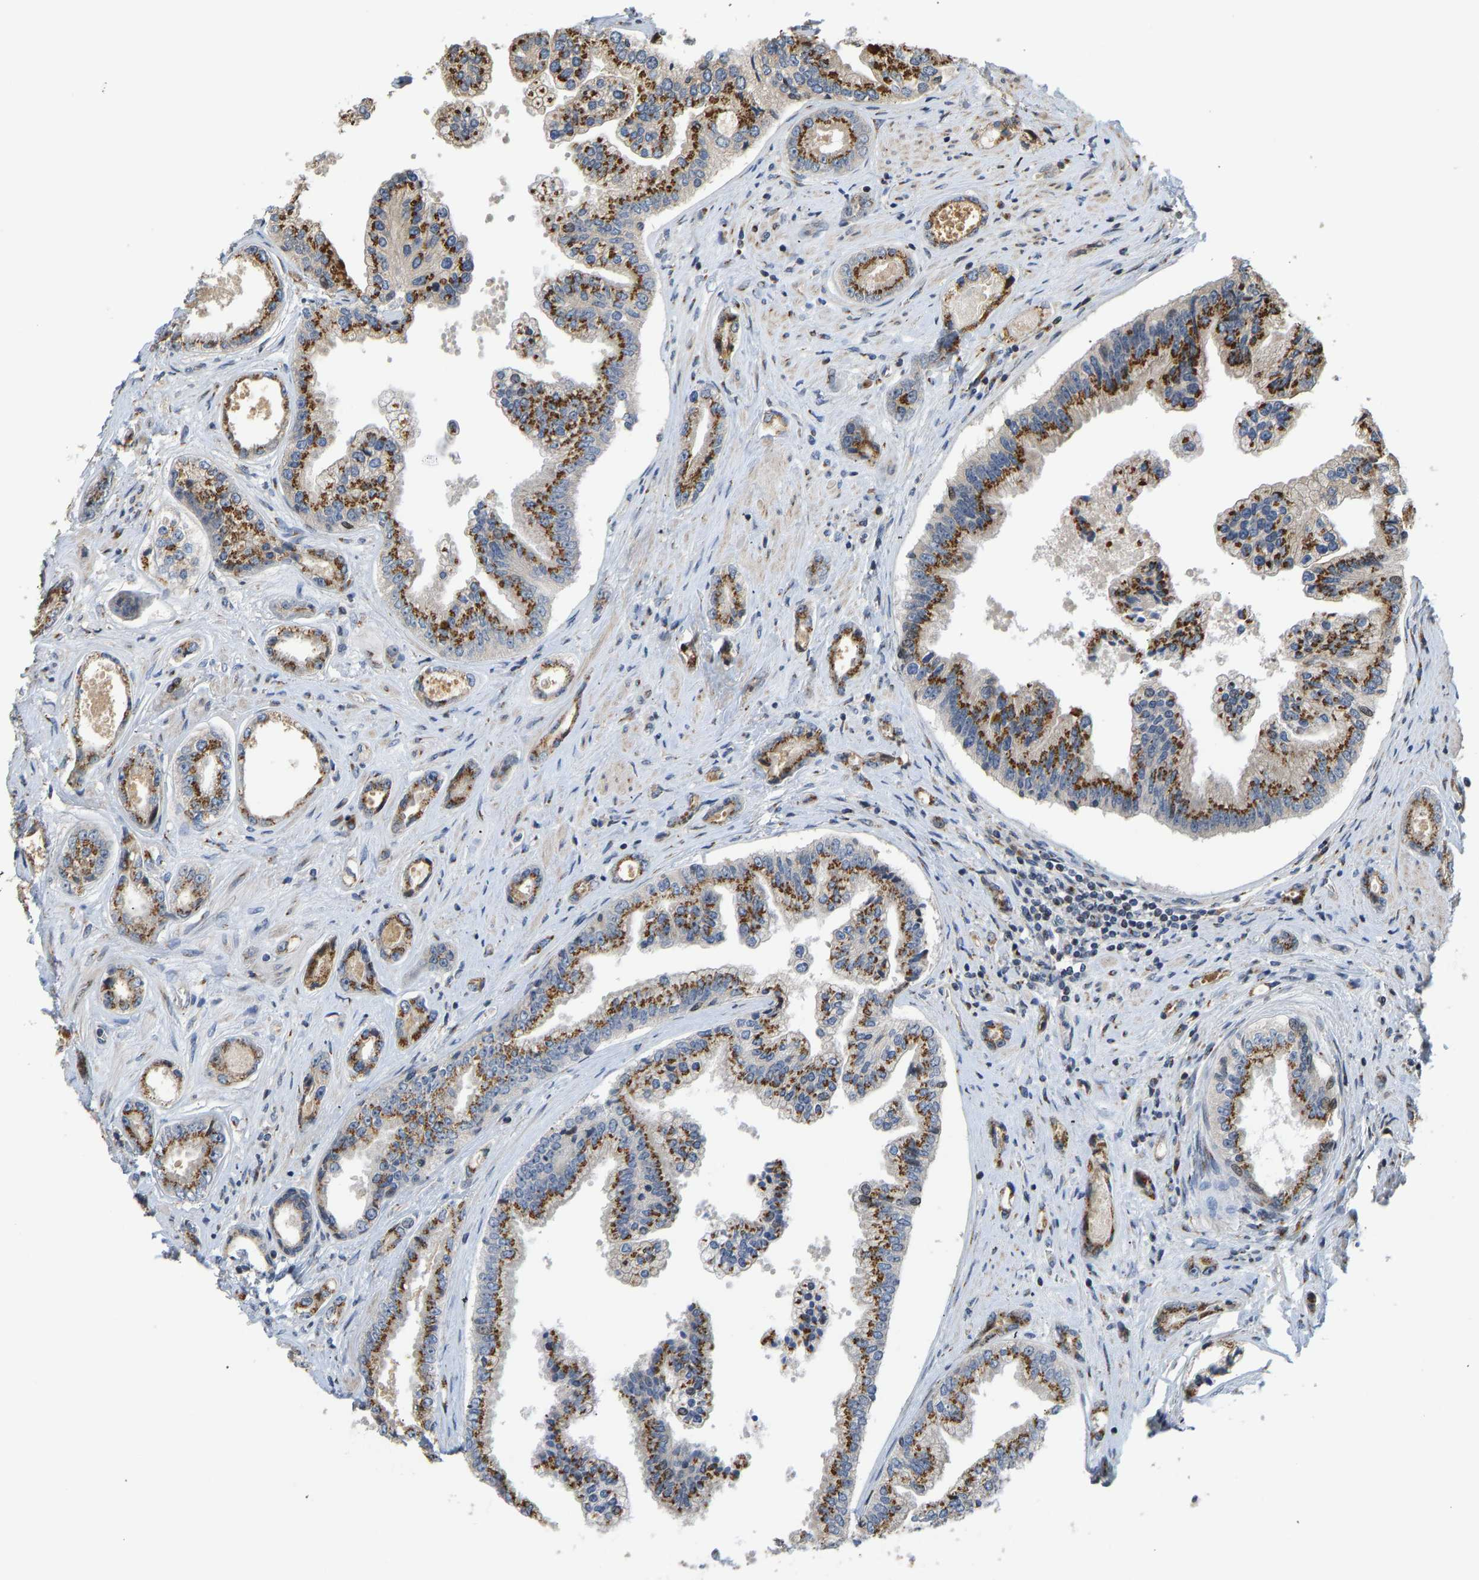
{"staining": {"intensity": "strong", "quantity": ">75%", "location": "cytoplasmic/membranous"}, "tissue": "prostate cancer", "cell_type": "Tumor cells", "image_type": "cancer", "snomed": [{"axis": "morphology", "description": "Adenocarcinoma, High grade"}, {"axis": "topography", "description": "Prostate"}], "caption": "Approximately >75% of tumor cells in high-grade adenocarcinoma (prostate) display strong cytoplasmic/membranous protein positivity as visualized by brown immunohistochemical staining.", "gene": "YIPF4", "patient": {"sex": "male", "age": 61}}